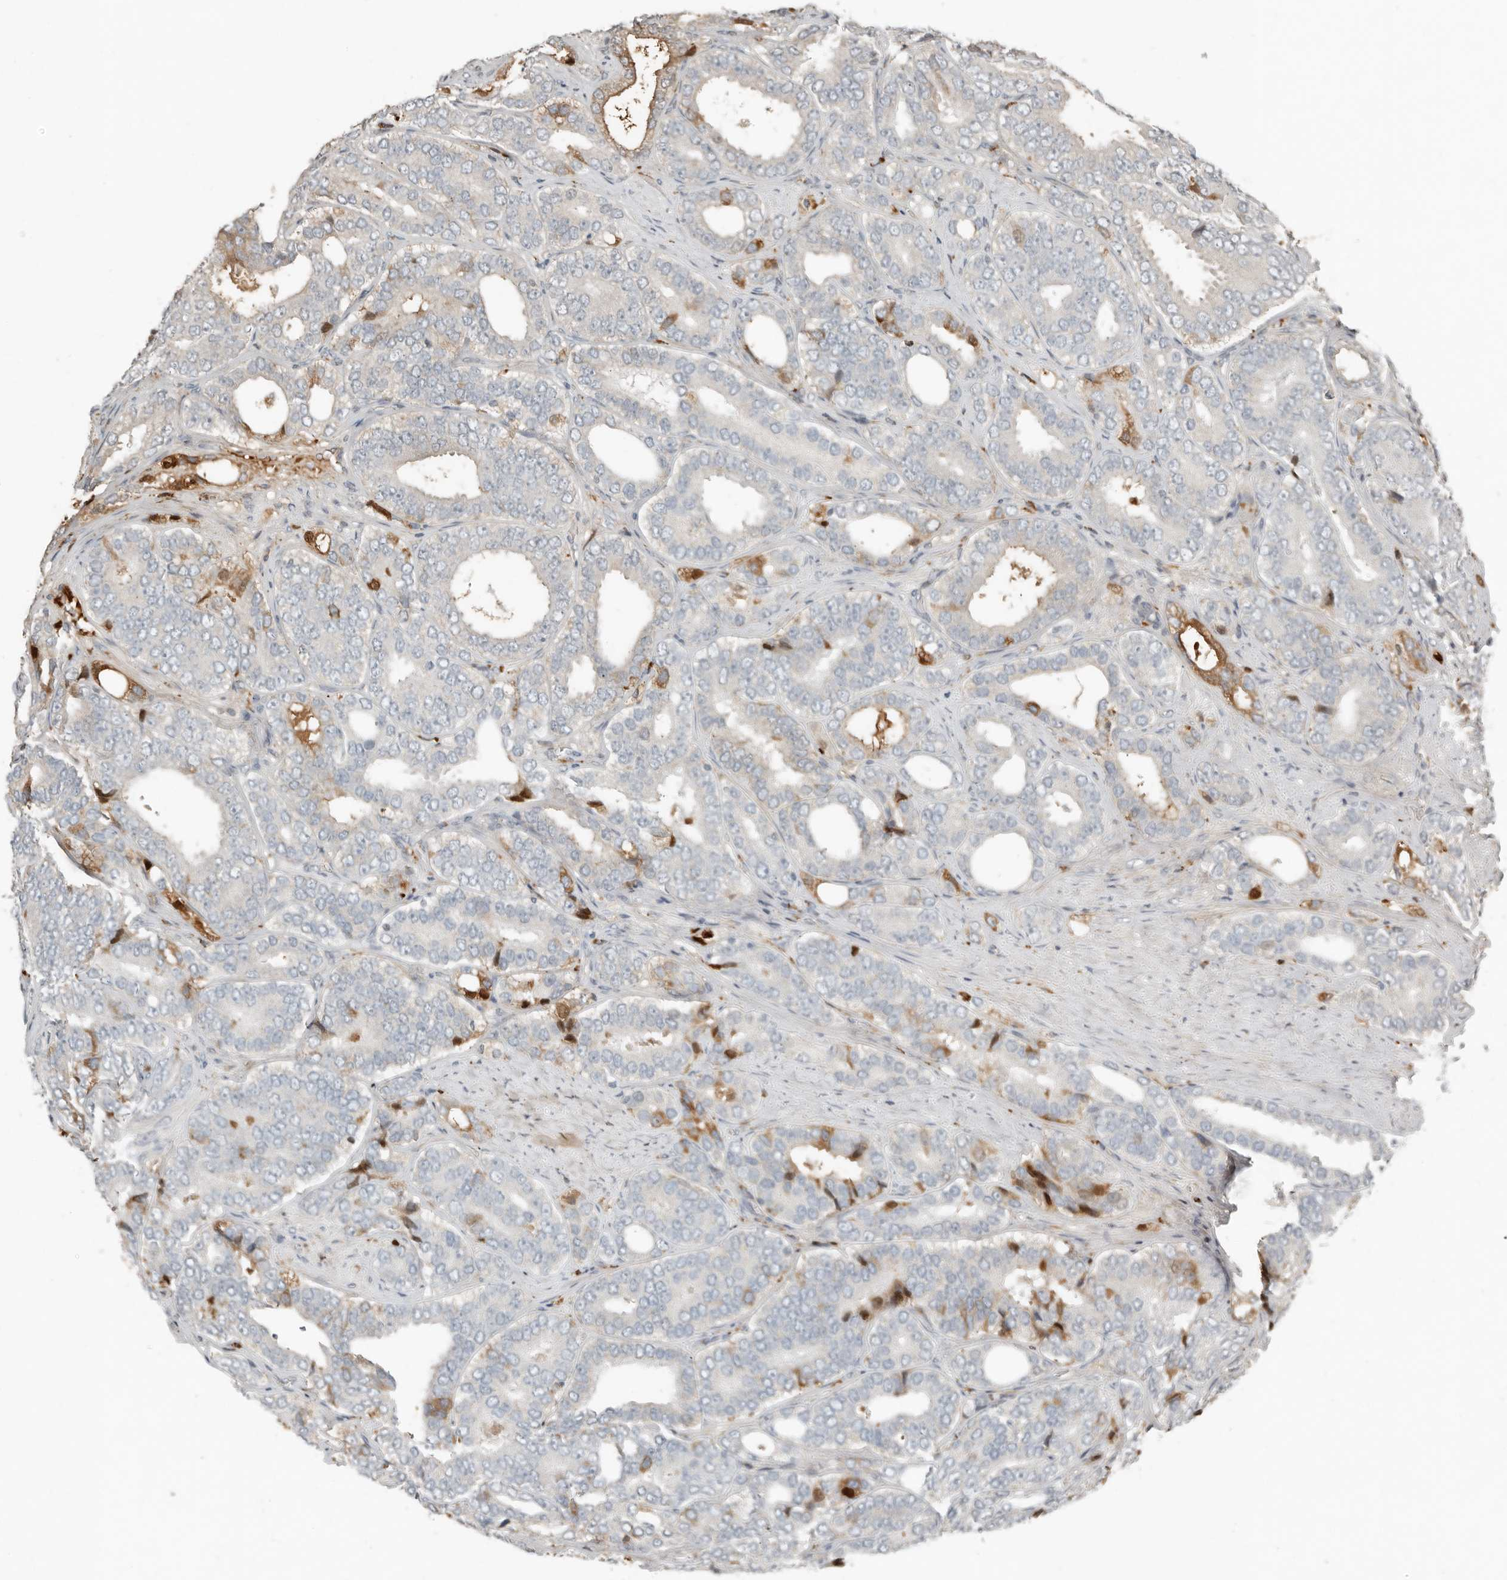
{"staining": {"intensity": "moderate", "quantity": "<25%", "location": "cytoplasmic/membranous"}, "tissue": "prostate cancer", "cell_type": "Tumor cells", "image_type": "cancer", "snomed": [{"axis": "morphology", "description": "Adenocarcinoma, High grade"}, {"axis": "topography", "description": "Prostate"}], "caption": "Tumor cells display moderate cytoplasmic/membranous expression in approximately <25% of cells in prostate adenocarcinoma (high-grade).", "gene": "KLHL38", "patient": {"sex": "male", "age": 56}}